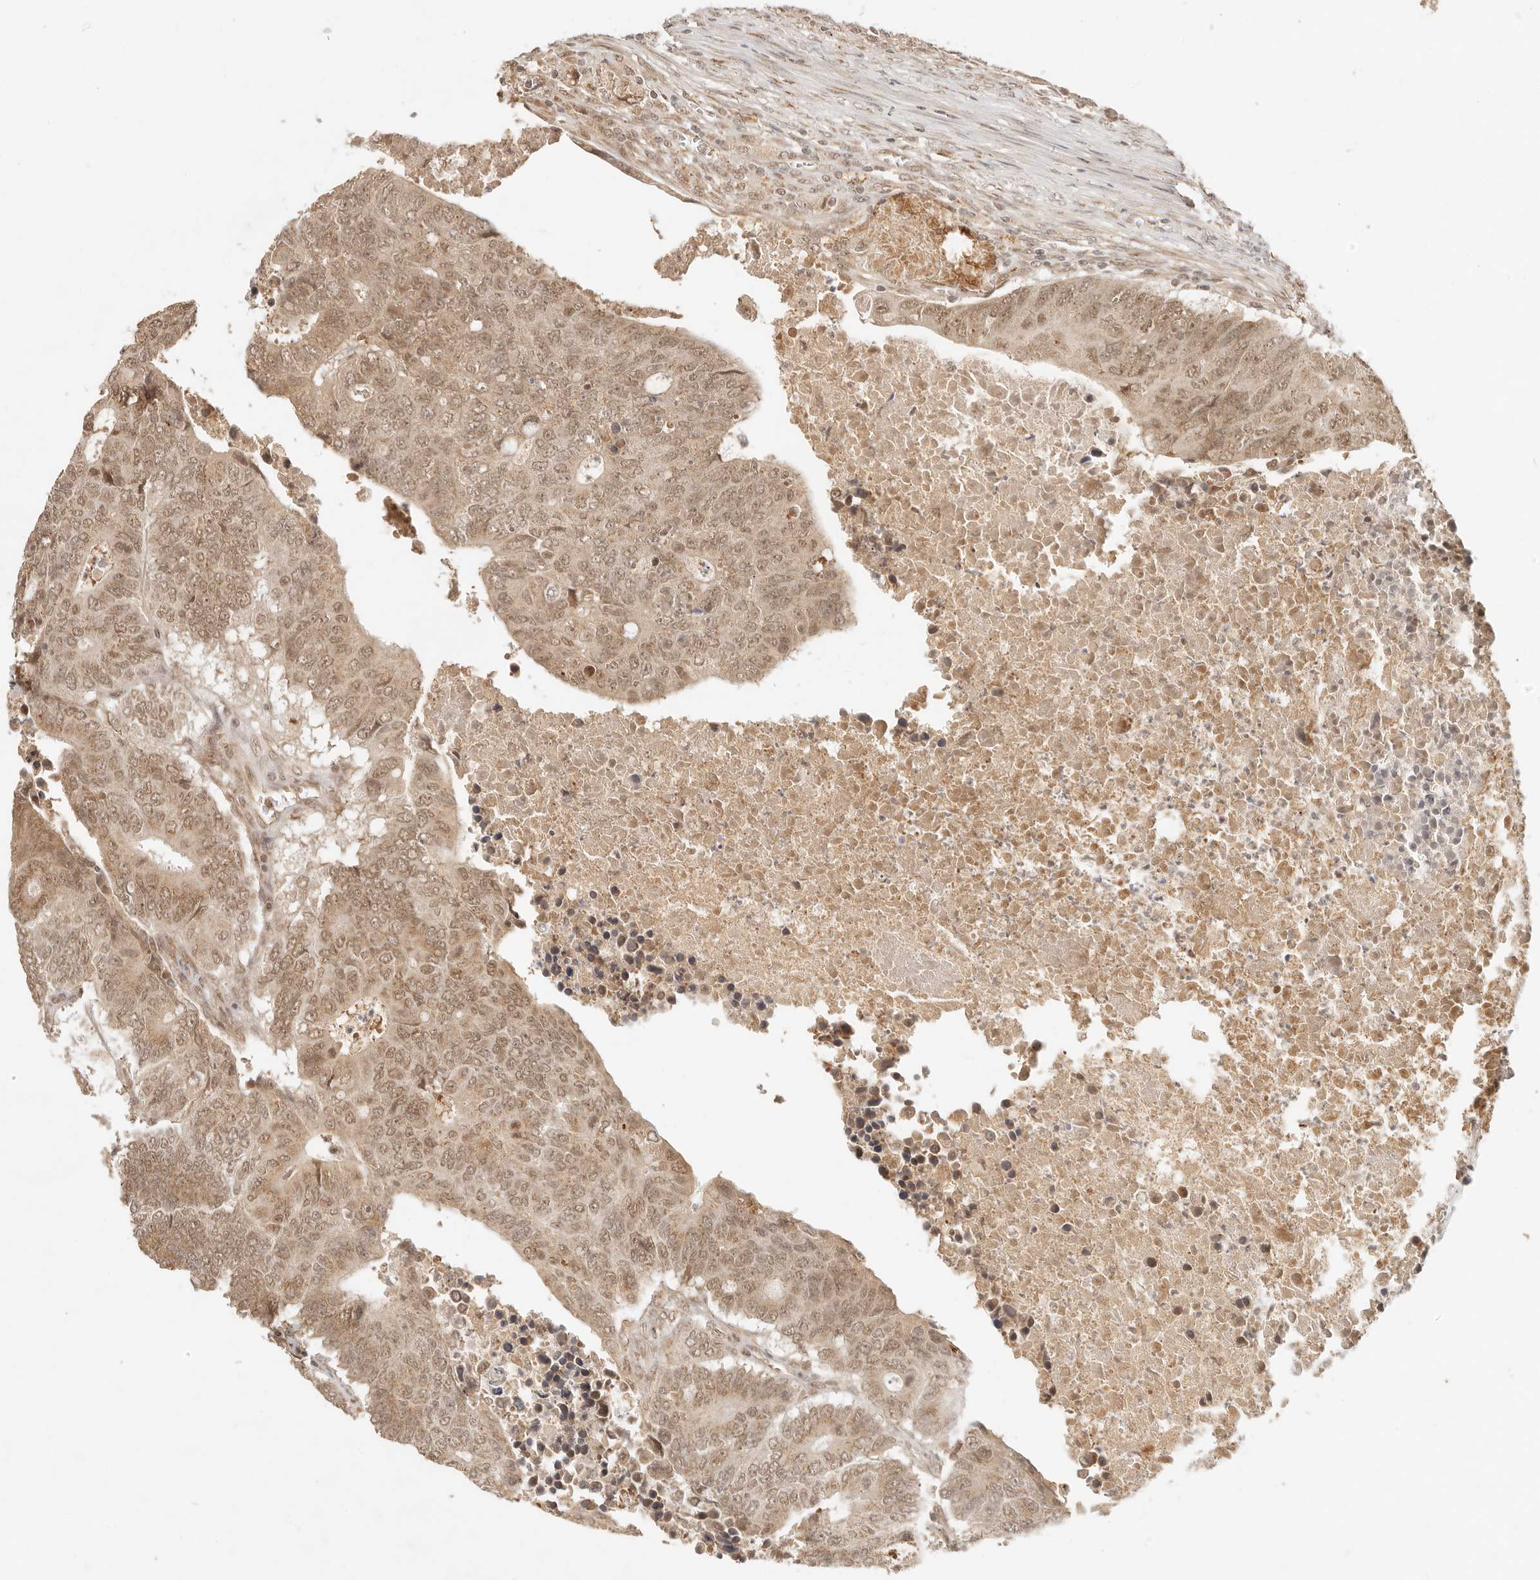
{"staining": {"intensity": "moderate", "quantity": ">75%", "location": "cytoplasmic/membranous,nuclear"}, "tissue": "colorectal cancer", "cell_type": "Tumor cells", "image_type": "cancer", "snomed": [{"axis": "morphology", "description": "Adenocarcinoma, NOS"}, {"axis": "topography", "description": "Colon"}], "caption": "Colorectal adenocarcinoma tissue demonstrates moderate cytoplasmic/membranous and nuclear staining in approximately >75% of tumor cells, visualized by immunohistochemistry.", "gene": "INTS11", "patient": {"sex": "male", "age": 87}}